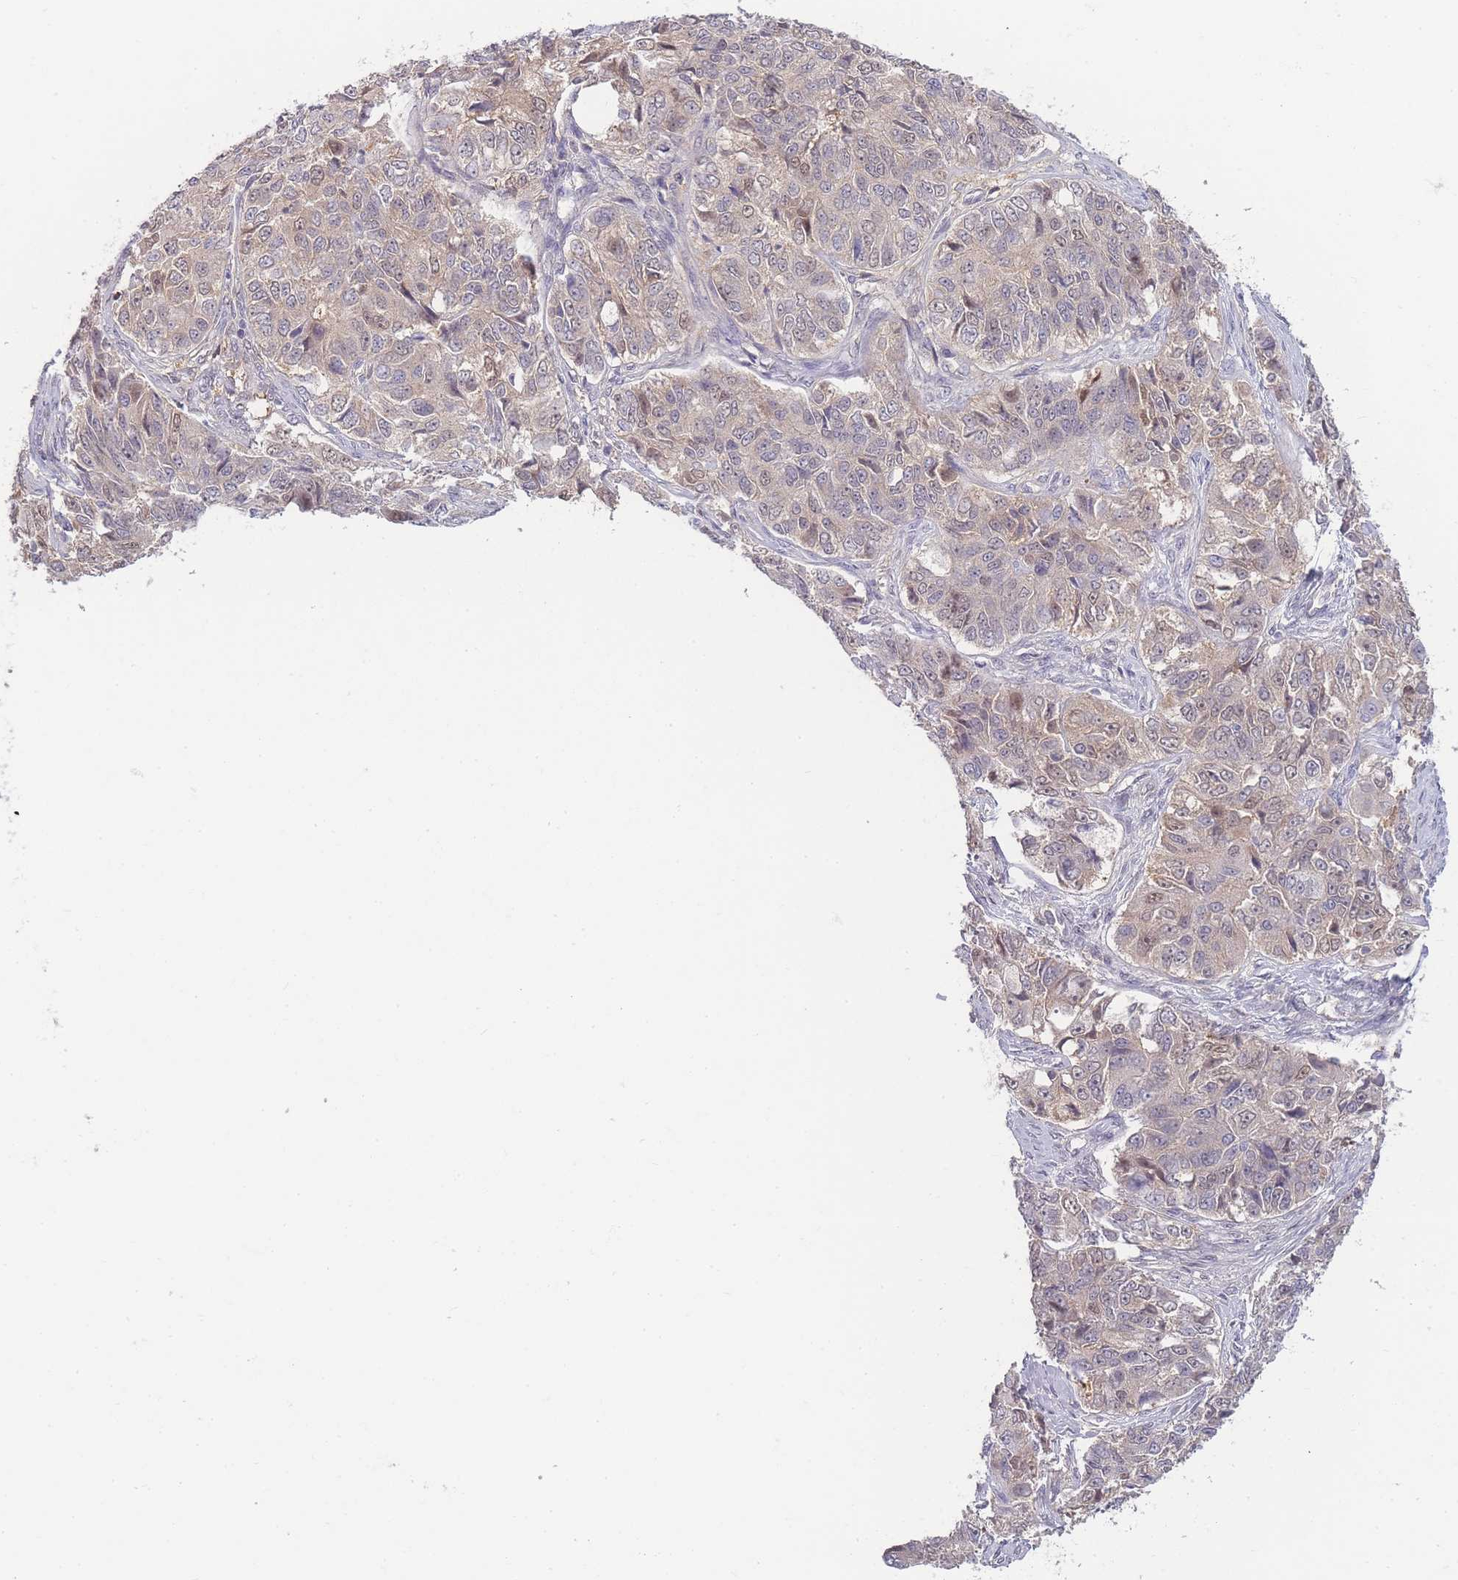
{"staining": {"intensity": "weak", "quantity": "25%-75%", "location": "cytoplasmic/membranous,nuclear"}, "tissue": "ovarian cancer", "cell_type": "Tumor cells", "image_type": "cancer", "snomed": [{"axis": "morphology", "description": "Carcinoma, endometroid"}, {"axis": "topography", "description": "Ovary"}], "caption": "Ovarian endometroid carcinoma tissue demonstrates weak cytoplasmic/membranous and nuclear positivity in about 25%-75% of tumor cells, visualized by immunohistochemistry.", "gene": "SPHKAP", "patient": {"sex": "female", "age": 51}}